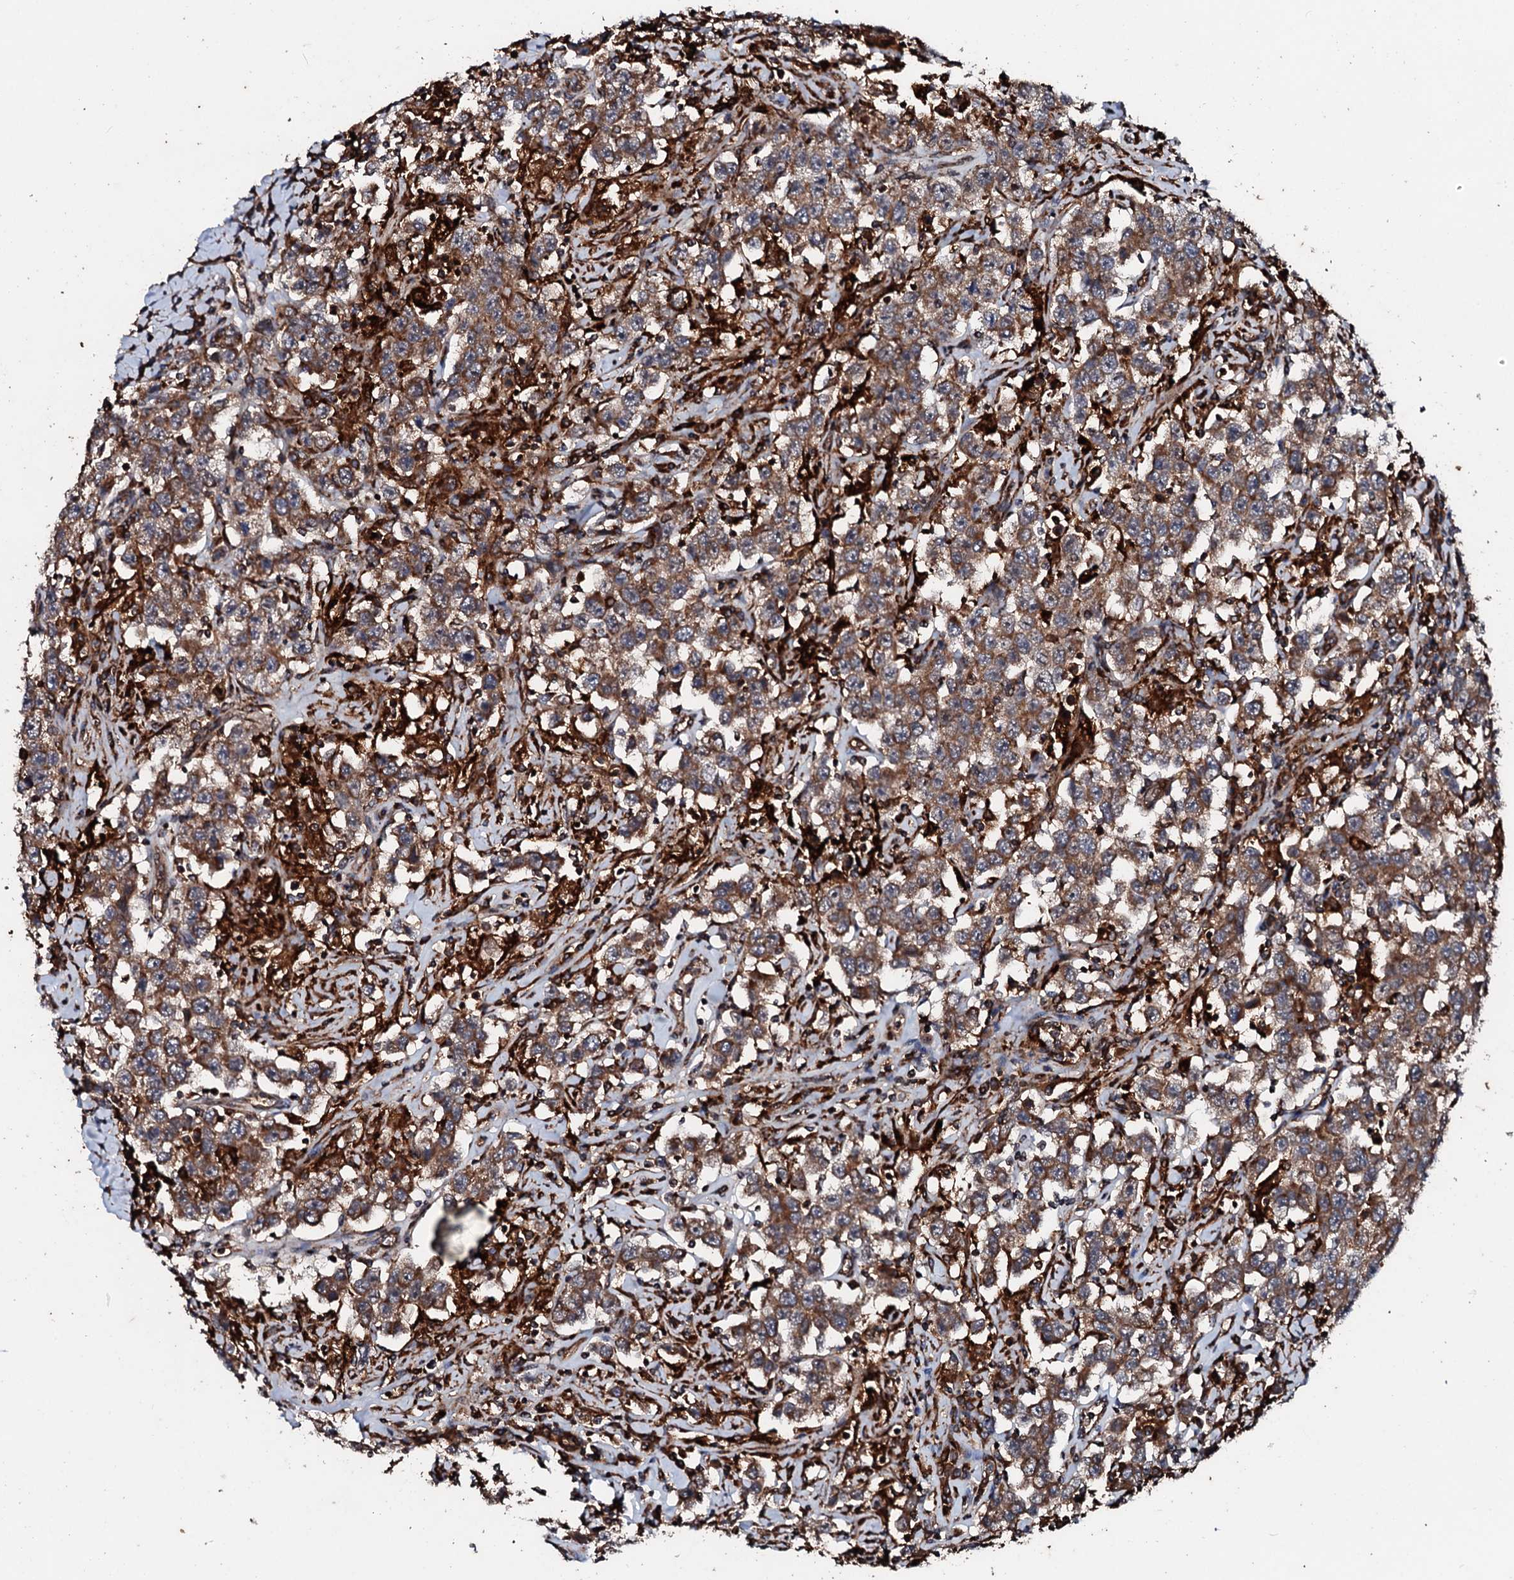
{"staining": {"intensity": "moderate", "quantity": ">75%", "location": "cytoplasmic/membranous"}, "tissue": "testis cancer", "cell_type": "Tumor cells", "image_type": "cancer", "snomed": [{"axis": "morphology", "description": "Seminoma, NOS"}, {"axis": "topography", "description": "Testis"}], "caption": "Immunohistochemical staining of seminoma (testis) displays medium levels of moderate cytoplasmic/membranous expression in about >75% of tumor cells.", "gene": "SDHAF2", "patient": {"sex": "male", "age": 41}}